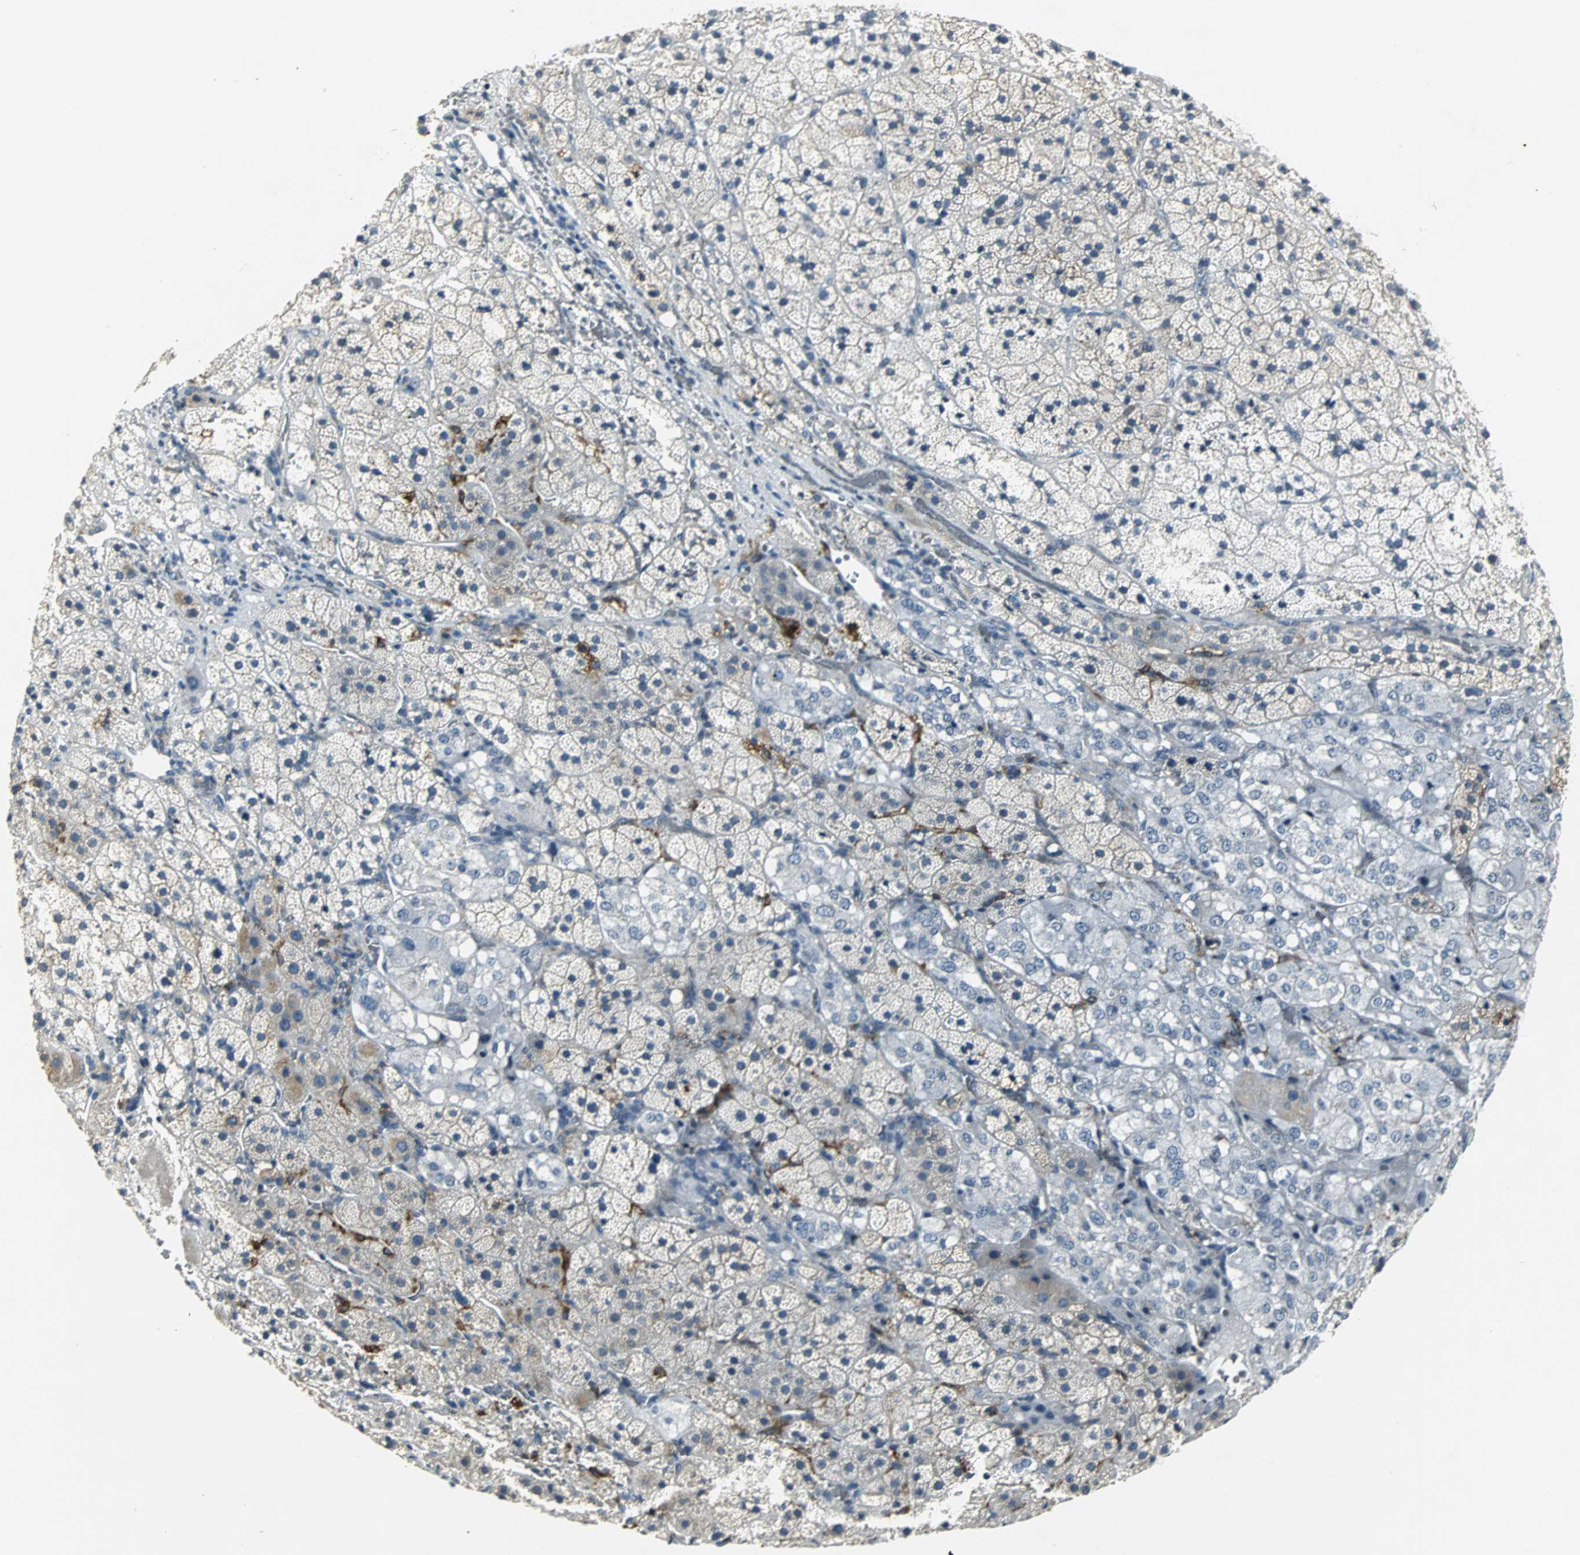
{"staining": {"intensity": "moderate", "quantity": "<25%", "location": "cytoplasmic/membranous"}, "tissue": "adrenal gland", "cell_type": "Glandular cells", "image_type": "normal", "snomed": [{"axis": "morphology", "description": "Normal tissue, NOS"}, {"axis": "topography", "description": "Adrenal gland"}], "caption": "A high-resolution image shows immunohistochemistry staining of normal adrenal gland, which shows moderate cytoplasmic/membranous expression in approximately <25% of glandular cells.", "gene": "SLC2A5", "patient": {"sex": "female", "age": 44}}